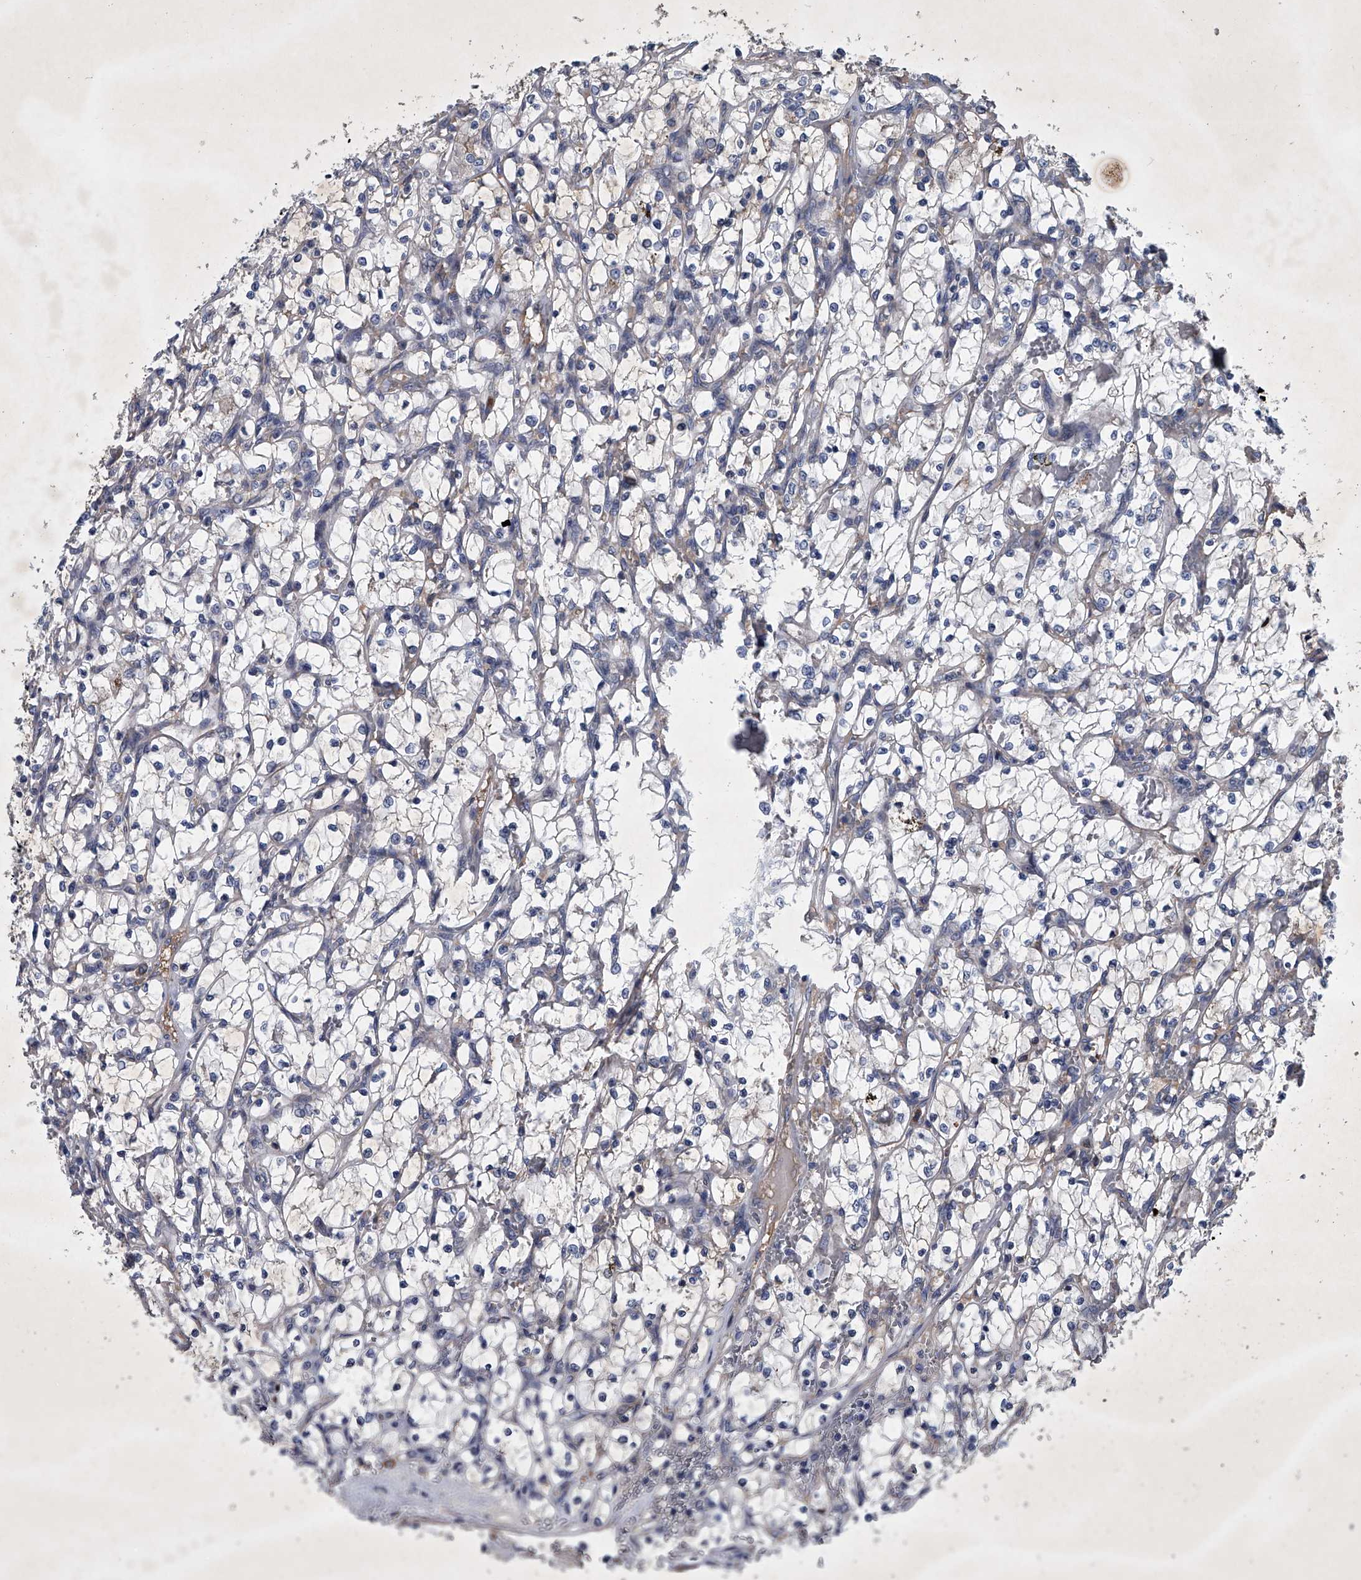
{"staining": {"intensity": "negative", "quantity": "none", "location": "none"}, "tissue": "renal cancer", "cell_type": "Tumor cells", "image_type": "cancer", "snomed": [{"axis": "morphology", "description": "Adenocarcinoma, NOS"}, {"axis": "topography", "description": "Kidney"}], "caption": "This image is of renal cancer (adenocarcinoma) stained with immunohistochemistry to label a protein in brown with the nuclei are counter-stained blue. There is no positivity in tumor cells. Brightfield microscopy of IHC stained with DAB (3,3'-diaminobenzidine) (brown) and hematoxylin (blue), captured at high magnification.", "gene": "ABCG1", "patient": {"sex": "female", "age": 69}}